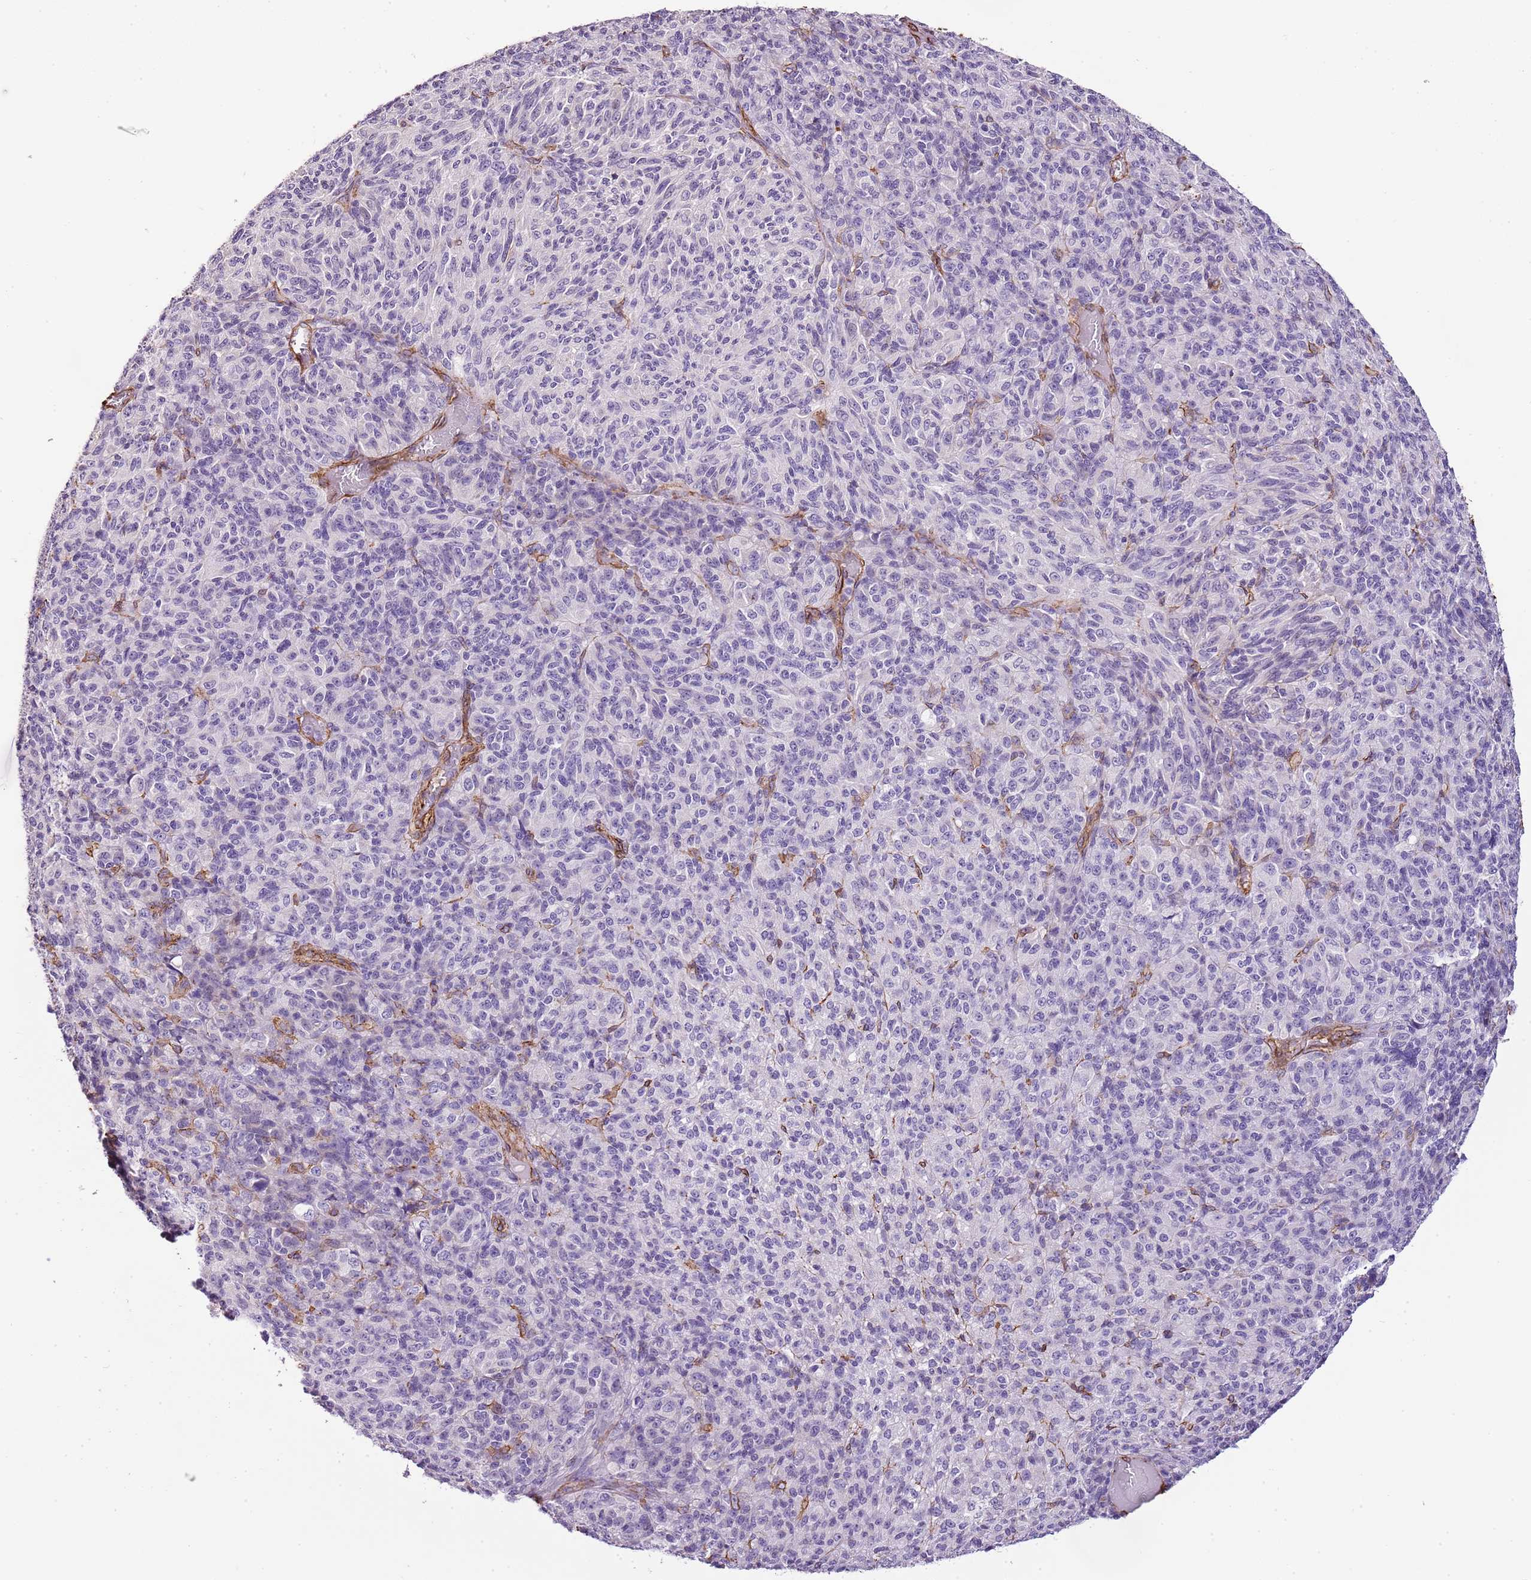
{"staining": {"intensity": "negative", "quantity": "none", "location": "none"}, "tissue": "melanoma", "cell_type": "Tumor cells", "image_type": "cancer", "snomed": [{"axis": "morphology", "description": "Malignant melanoma, Metastatic site"}, {"axis": "topography", "description": "Brain"}], "caption": "Histopathology image shows no significant protein positivity in tumor cells of malignant melanoma (metastatic site). Brightfield microscopy of immunohistochemistry (IHC) stained with DAB (3,3'-diaminobenzidine) (brown) and hematoxylin (blue), captured at high magnification.", "gene": "CTDSPL", "patient": {"sex": "female", "age": 56}}